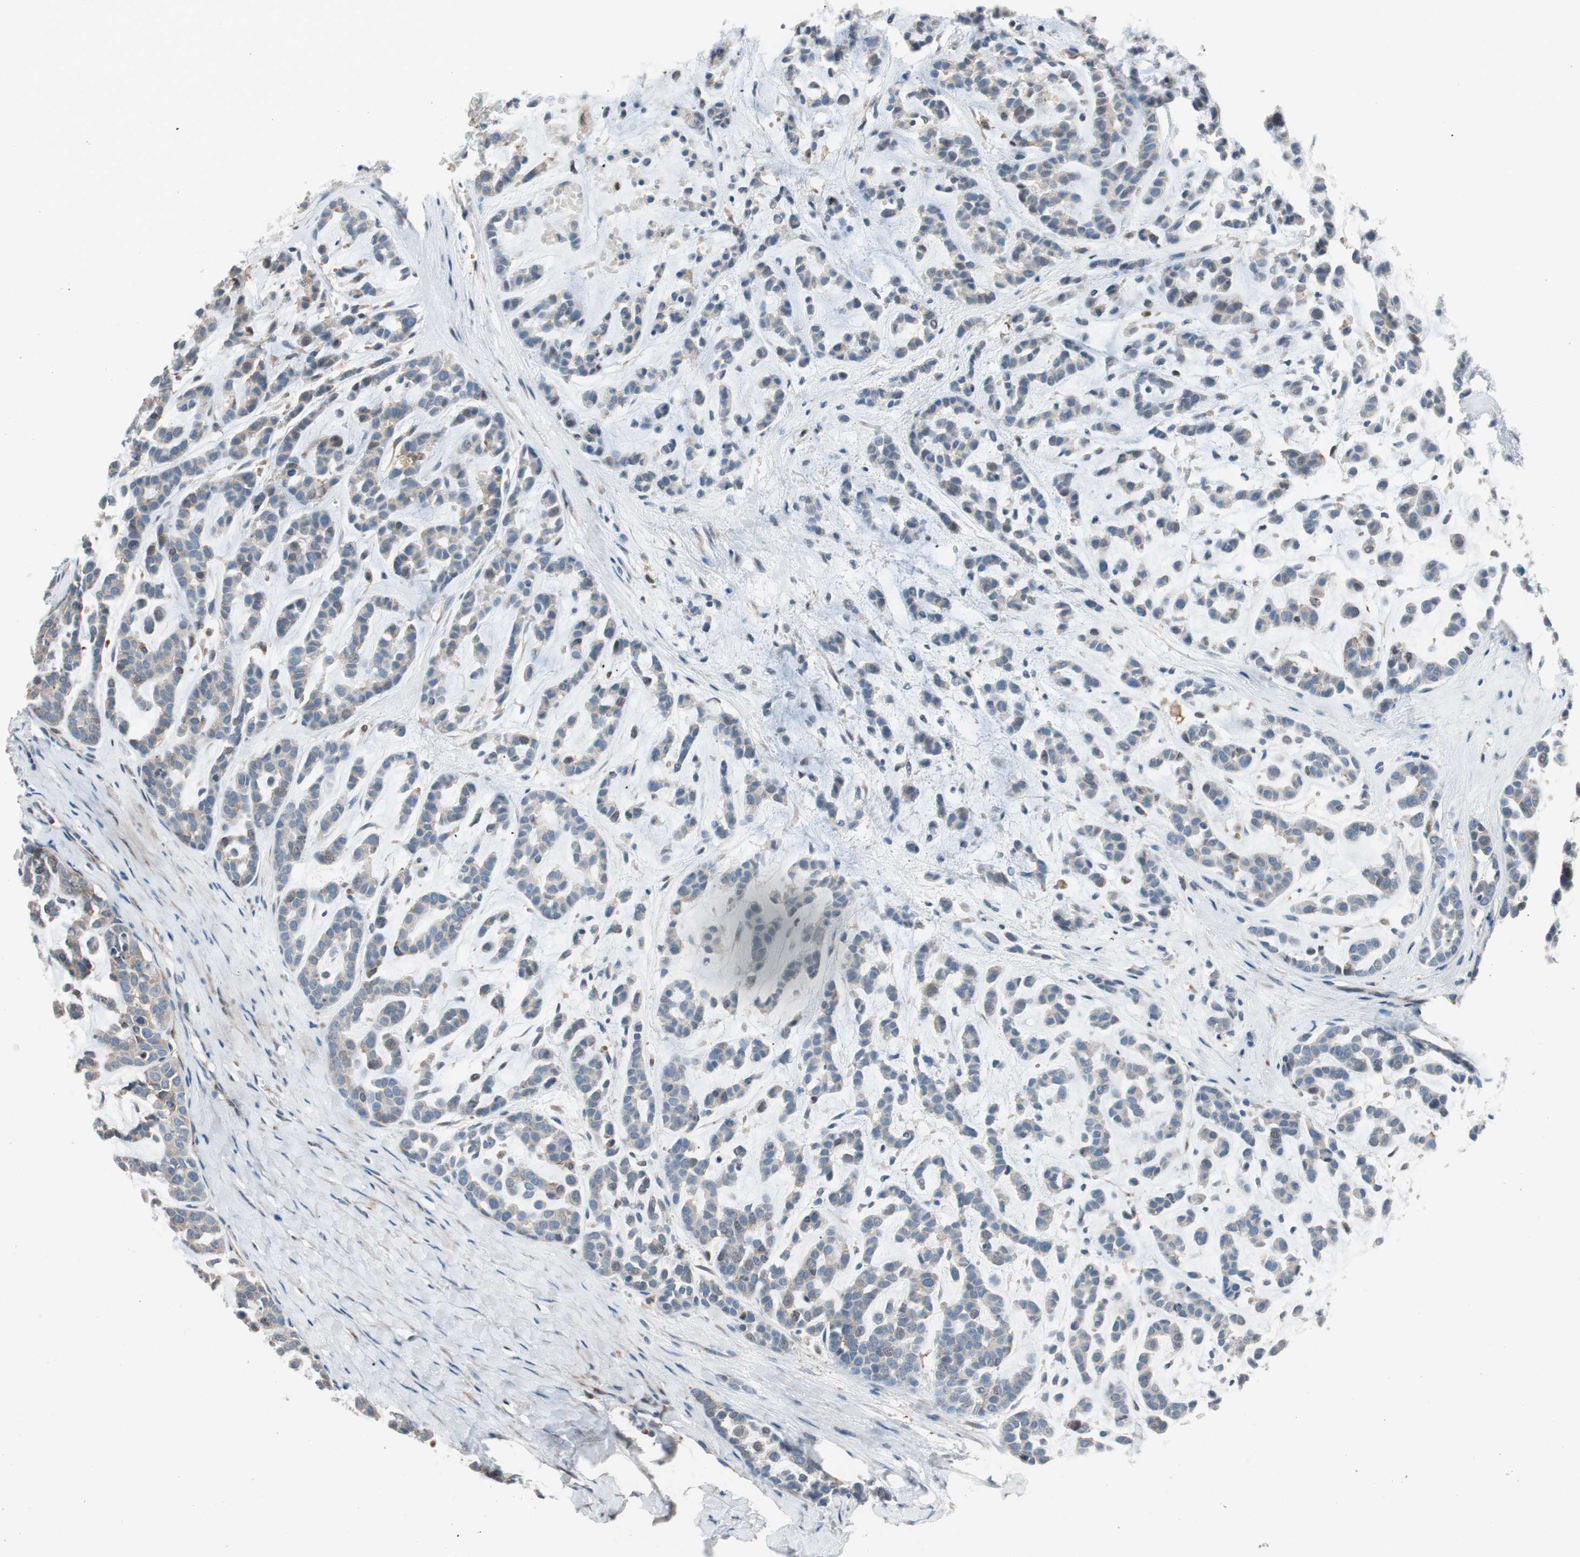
{"staining": {"intensity": "weak", "quantity": "25%-75%", "location": "cytoplasmic/membranous"}, "tissue": "head and neck cancer", "cell_type": "Tumor cells", "image_type": "cancer", "snomed": [{"axis": "morphology", "description": "Adenocarcinoma, NOS"}, {"axis": "morphology", "description": "Adenoma, NOS"}, {"axis": "topography", "description": "Head-Neck"}], "caption": "Head and neck cancer (adenoma) stained with a brown dye displays weak cytoplasmic/membranous positive positivity in about 25%-75% of tumor cells.", "gene": "FAAH", "patient": {"sex": "female", "age": 55}}